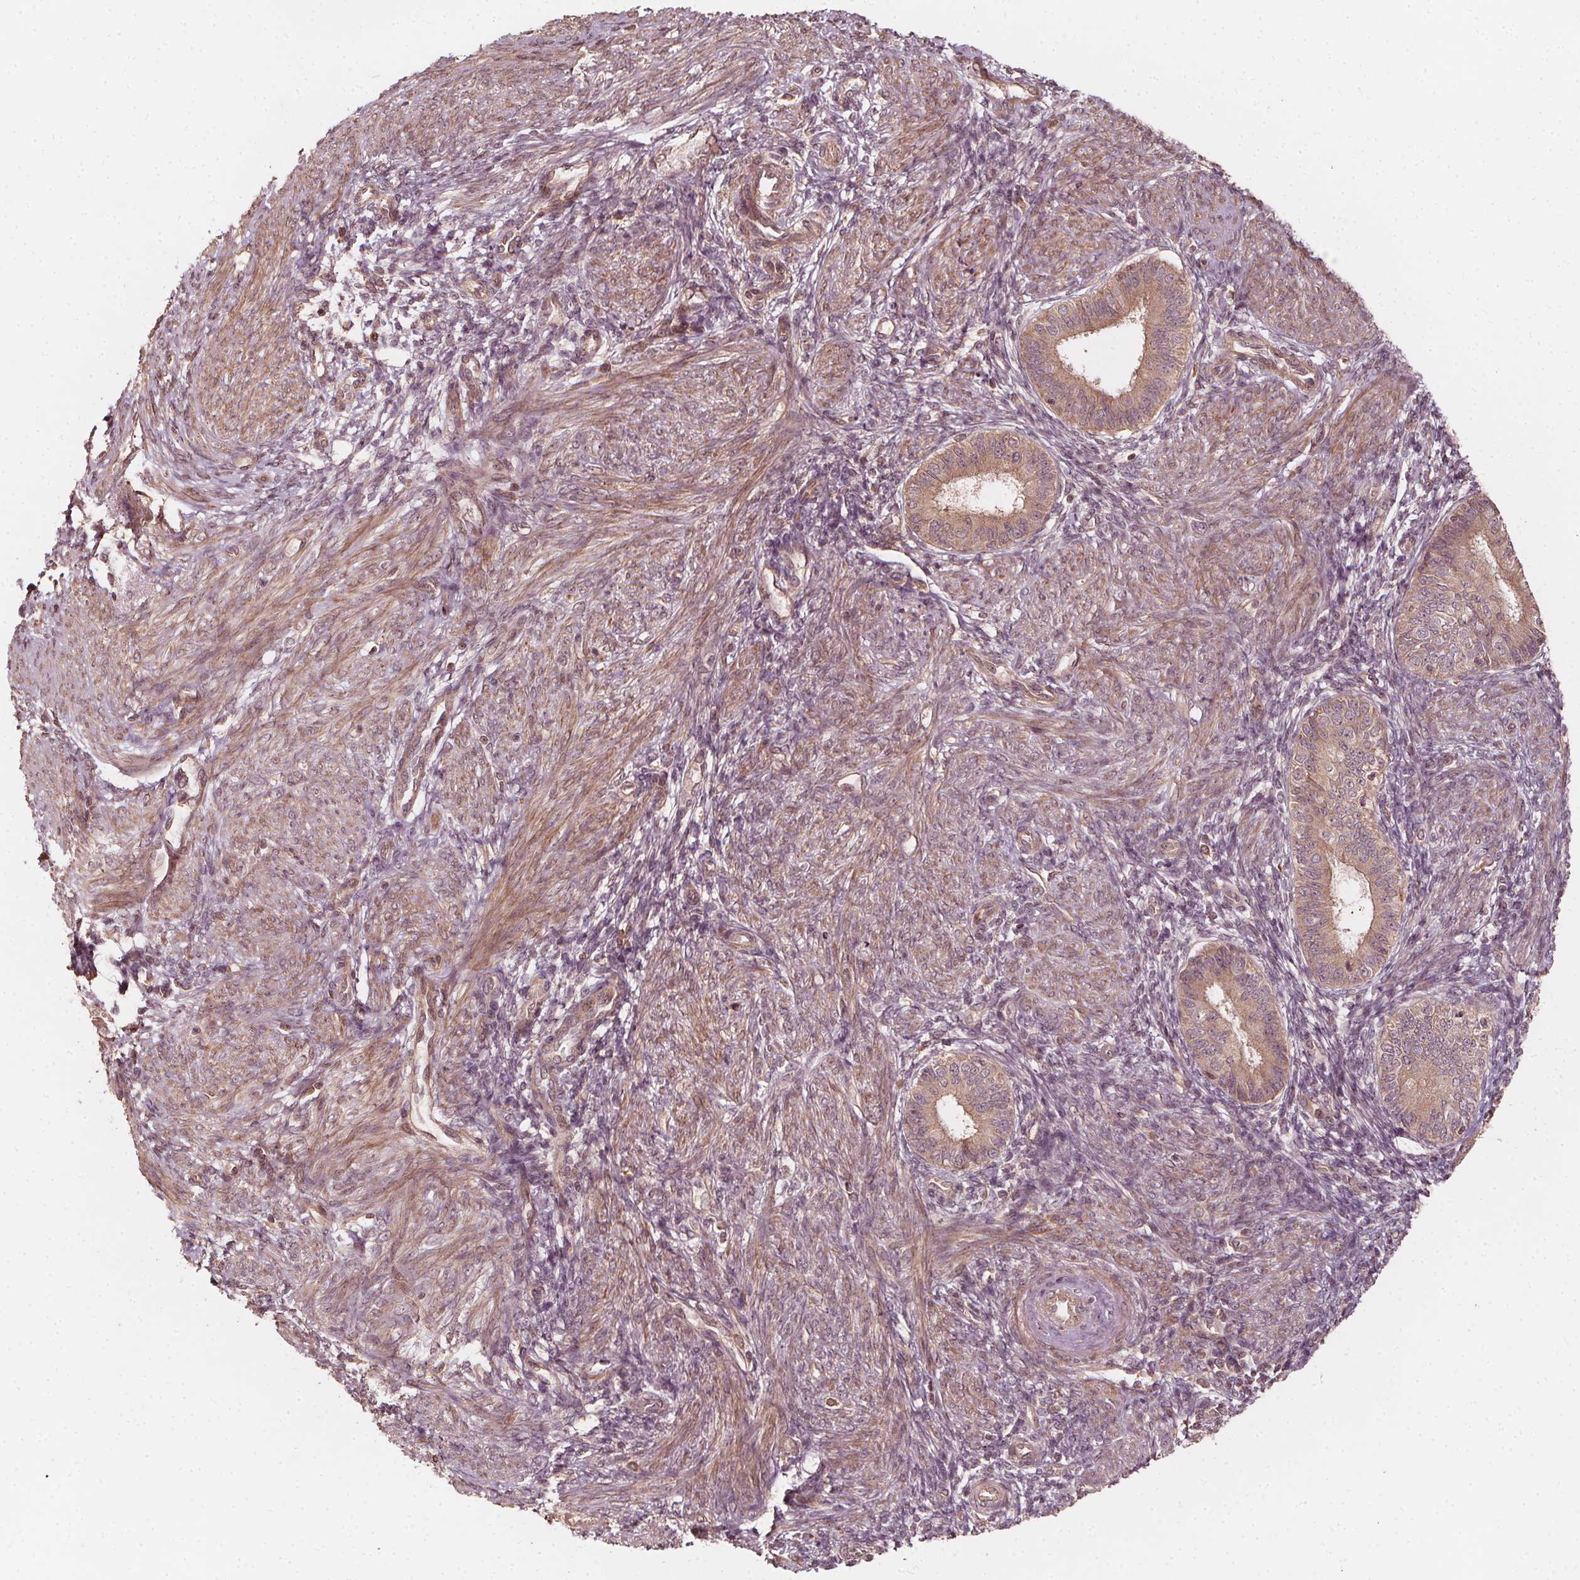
{"staining": {"intensity": "negative", "quantity": "none", "location": "none"}, "tissue": "endometrium", "cell_type": "Cells in endometrial stroma", "image_type": "normal", "snomed": [{"axis": "morphology", "description": "Normal tissue, NOS"}, {"axis": "topography", "description": "Endometrium"}], "caption": "Immunohistochemistry micrograph of normal human endometrium stained for a protein (brown), which reveals no staining in cells in endometrial stroma.", "gene": "NPC1", "patient": {"sex": "female", "age": 39}}